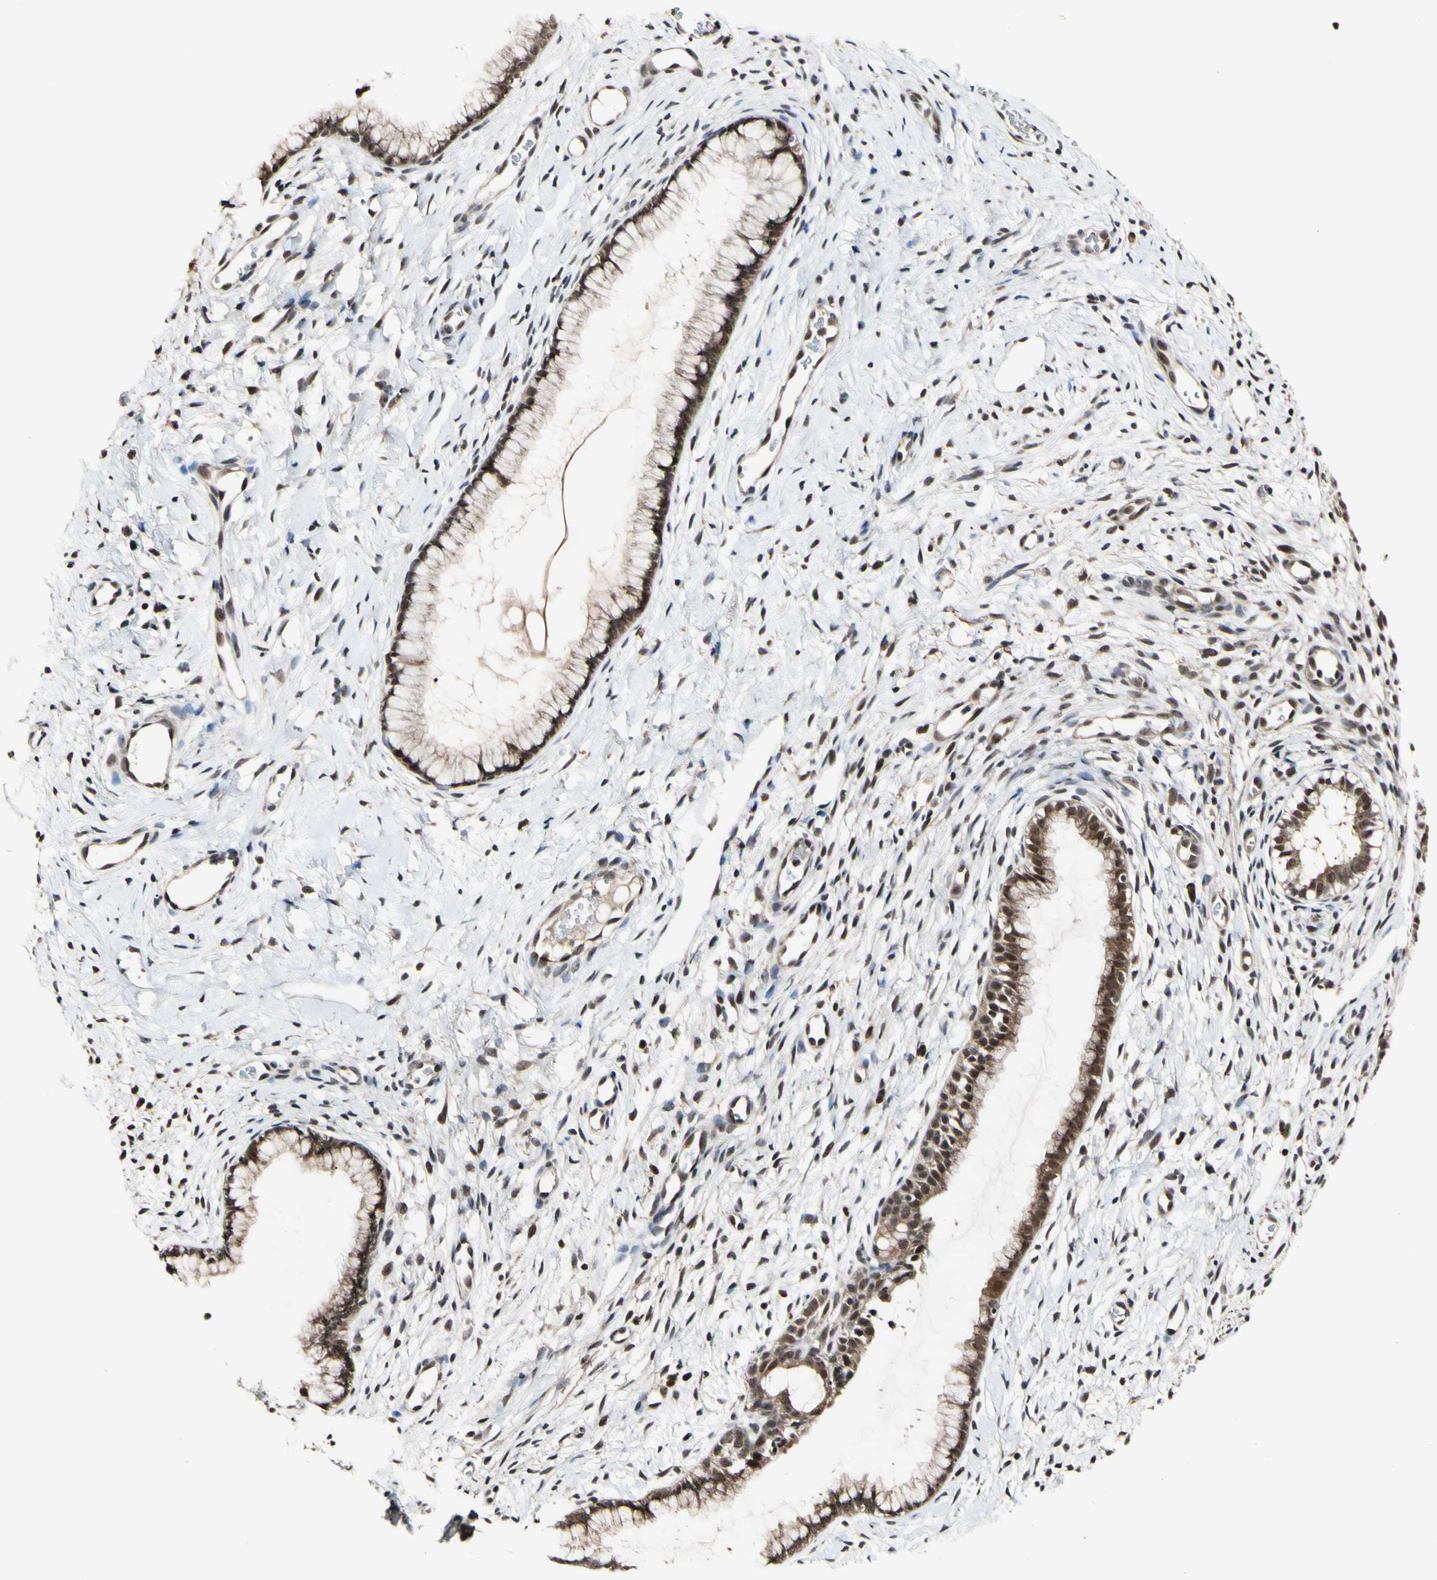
{"staining": {"intensity": "moderate", "quantity": ">75%", "location": "cytoplasmic/membranous,nuclear"}, "tissue": "cervix", "cell_type": "Glandular cells", "image_type": "normal", "snomed": [{"axis": "morphology", "description": "Normal tissue, NOS"}, {"axis": "topography", "description": "Cervix"}], "caption": "Normal cervix displays moderate cytoplasmic/membranous,nuclear positivity in about >75% of glandular cells (DAB = brown stain, brightfield microscopy at high magnification)..", "gene": "PSMD10", "patient": {"sex": "female", "age": 65}}